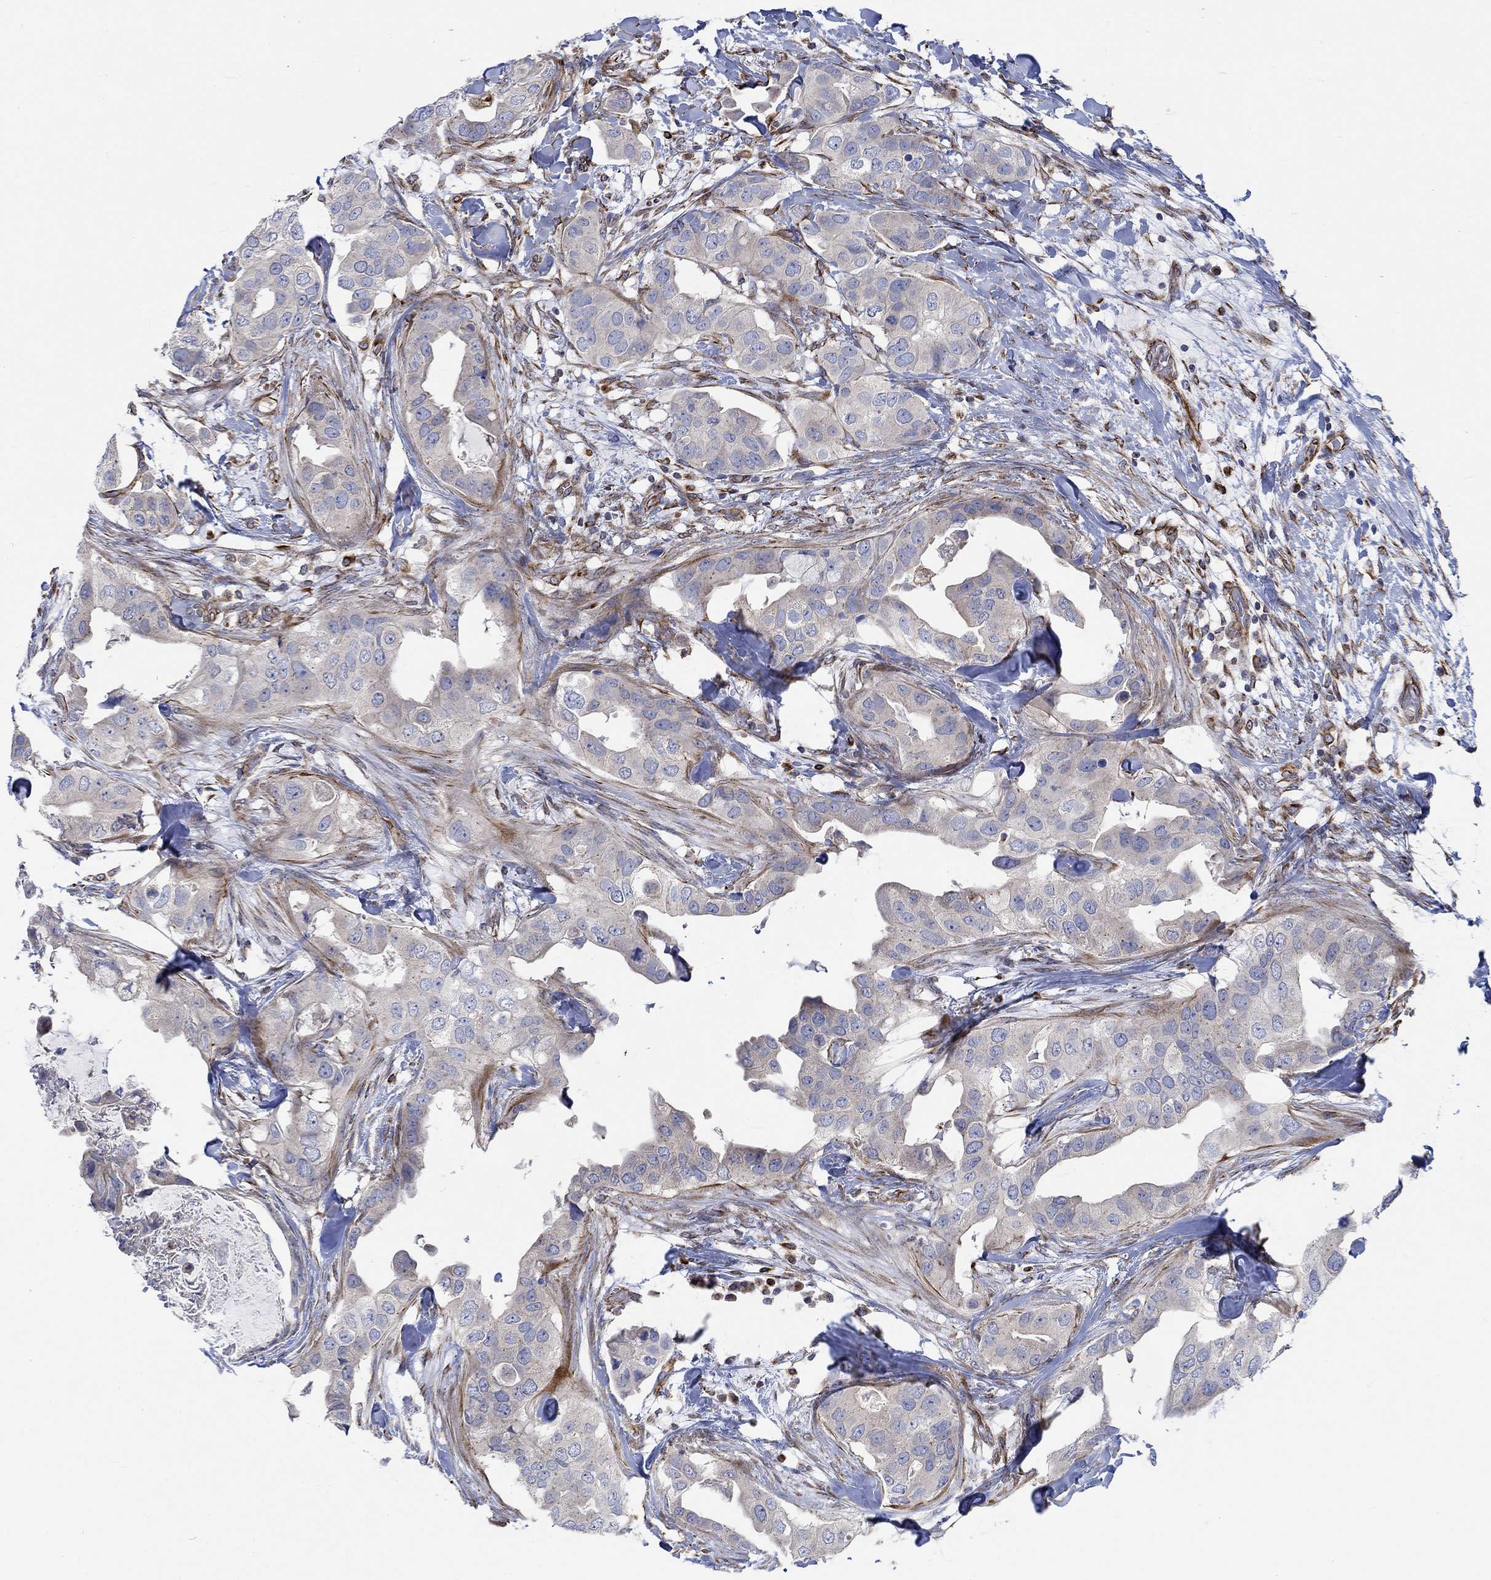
{"staining": {"intensity": "negative", "quantity": "none", "location": "none"}, "tissue": "breast cancer", "cell_type": "Tumor cells", "image_type": "cancer", "snomed": [{"axis": "morphology", "description": "Normal tissue, NOS"}, {"axis": "morphology", "description": "Duct carcinoma"}, {"axis": "topography", "description": "Breast"}], "caption": "DAB (3,3'-diaminobenzidine) immunohistochemical staining of human breast cancer (intraductal carcinoma) demonstrates no significant staining in tumor cells.", "gene": "CAMK1D", "patient": {"sex": "female", "age": 40}}